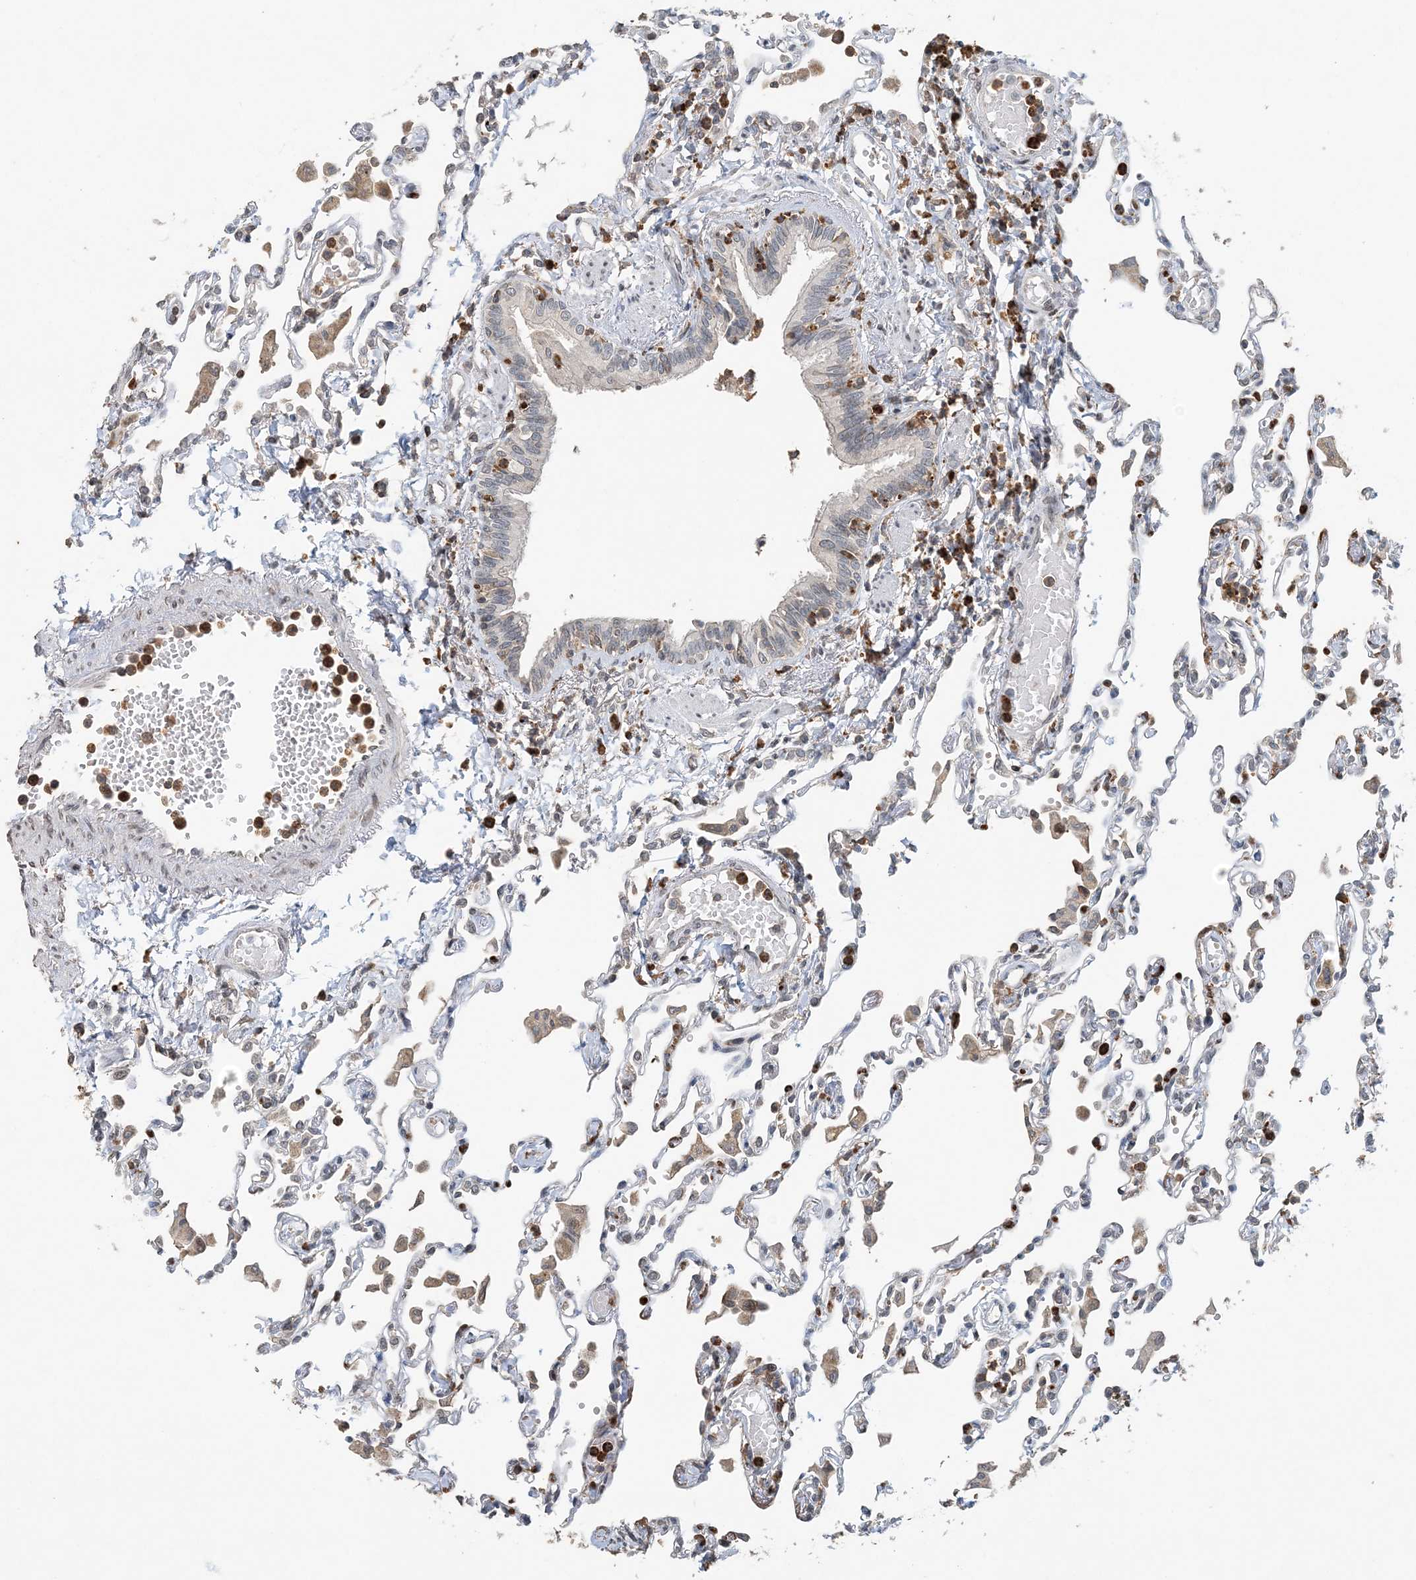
{"staining": {"intensity": "weak", "quantity": "<25%", "location": "cytoplasmic/membranous"}, "tissue": "lung", "cell_type": "Alveolar cells", "image_type": "normal", "snomed": [{"axis": "morphology", "description": "Normal tissue, NOS"}, {"axis": "topography", "description": "Bronchus"}, {"axis": "topography", "description": "Lung"}], "caption": "Alveolar cells show no significant protein staining in unremarkable lung. (Brightfield microscopy of DAB (3,3'-diaminobenzidine) immunohistochemistry (IHC) at high magnification).", "gene": "FAM110A", "patient": {"sex": "female", "age": 49}}